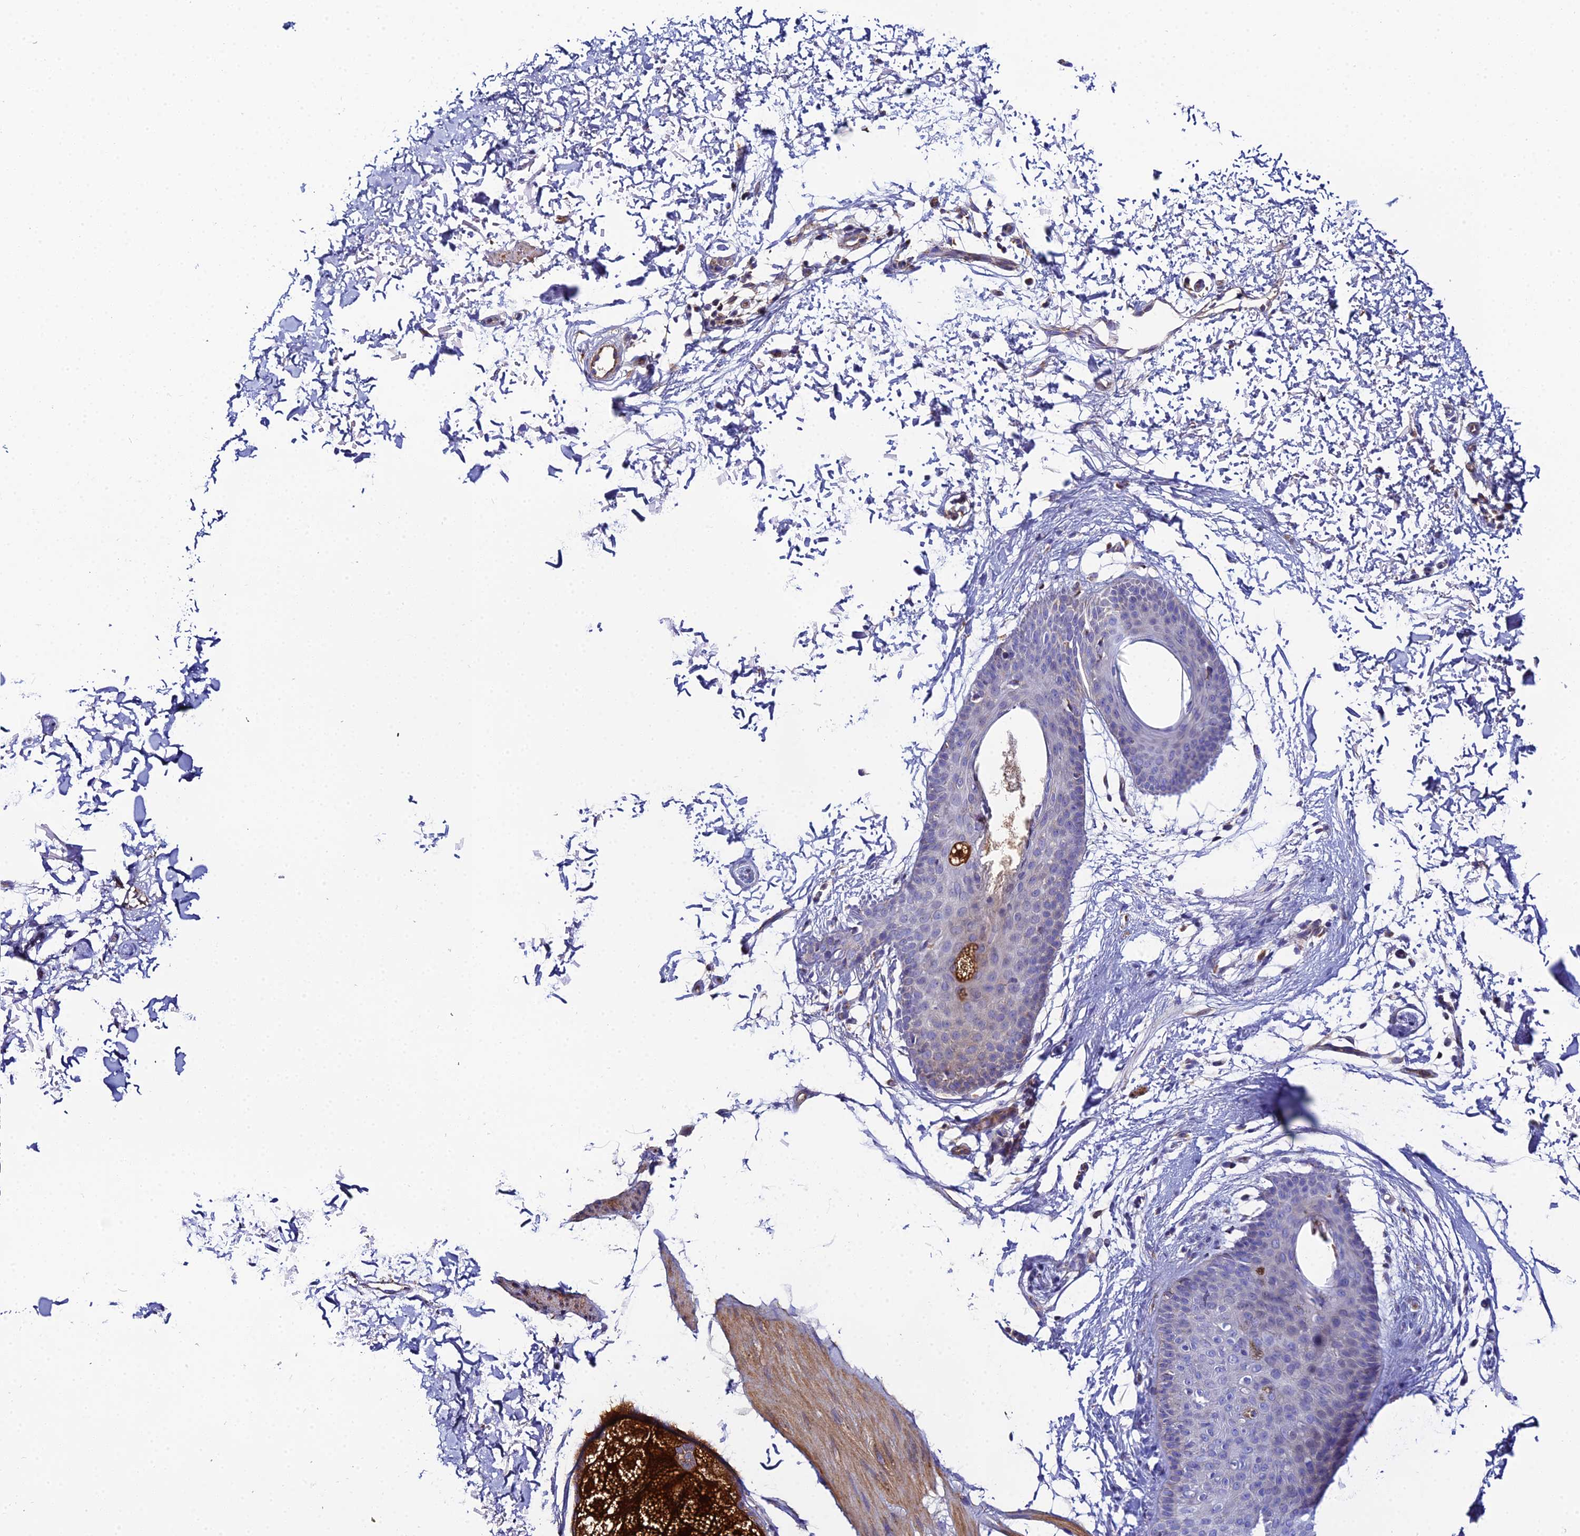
{"staining": {"intensity": "negative", "quantity": "none", "location": "none"}, "tissue": "skin", "cell_type": "Fibroblasts", "image_type": "normal", "snomed": [{"axis": "morphology", "description": "Normal tissue, NOS"}, {"axis": "topography", "description": "Skin"}], "caption": "The micrograph reveals no significant positivity in fibroblasts of skin.", "gene": "ACOT1", "patient": {"sex": "male", "age": 66}}